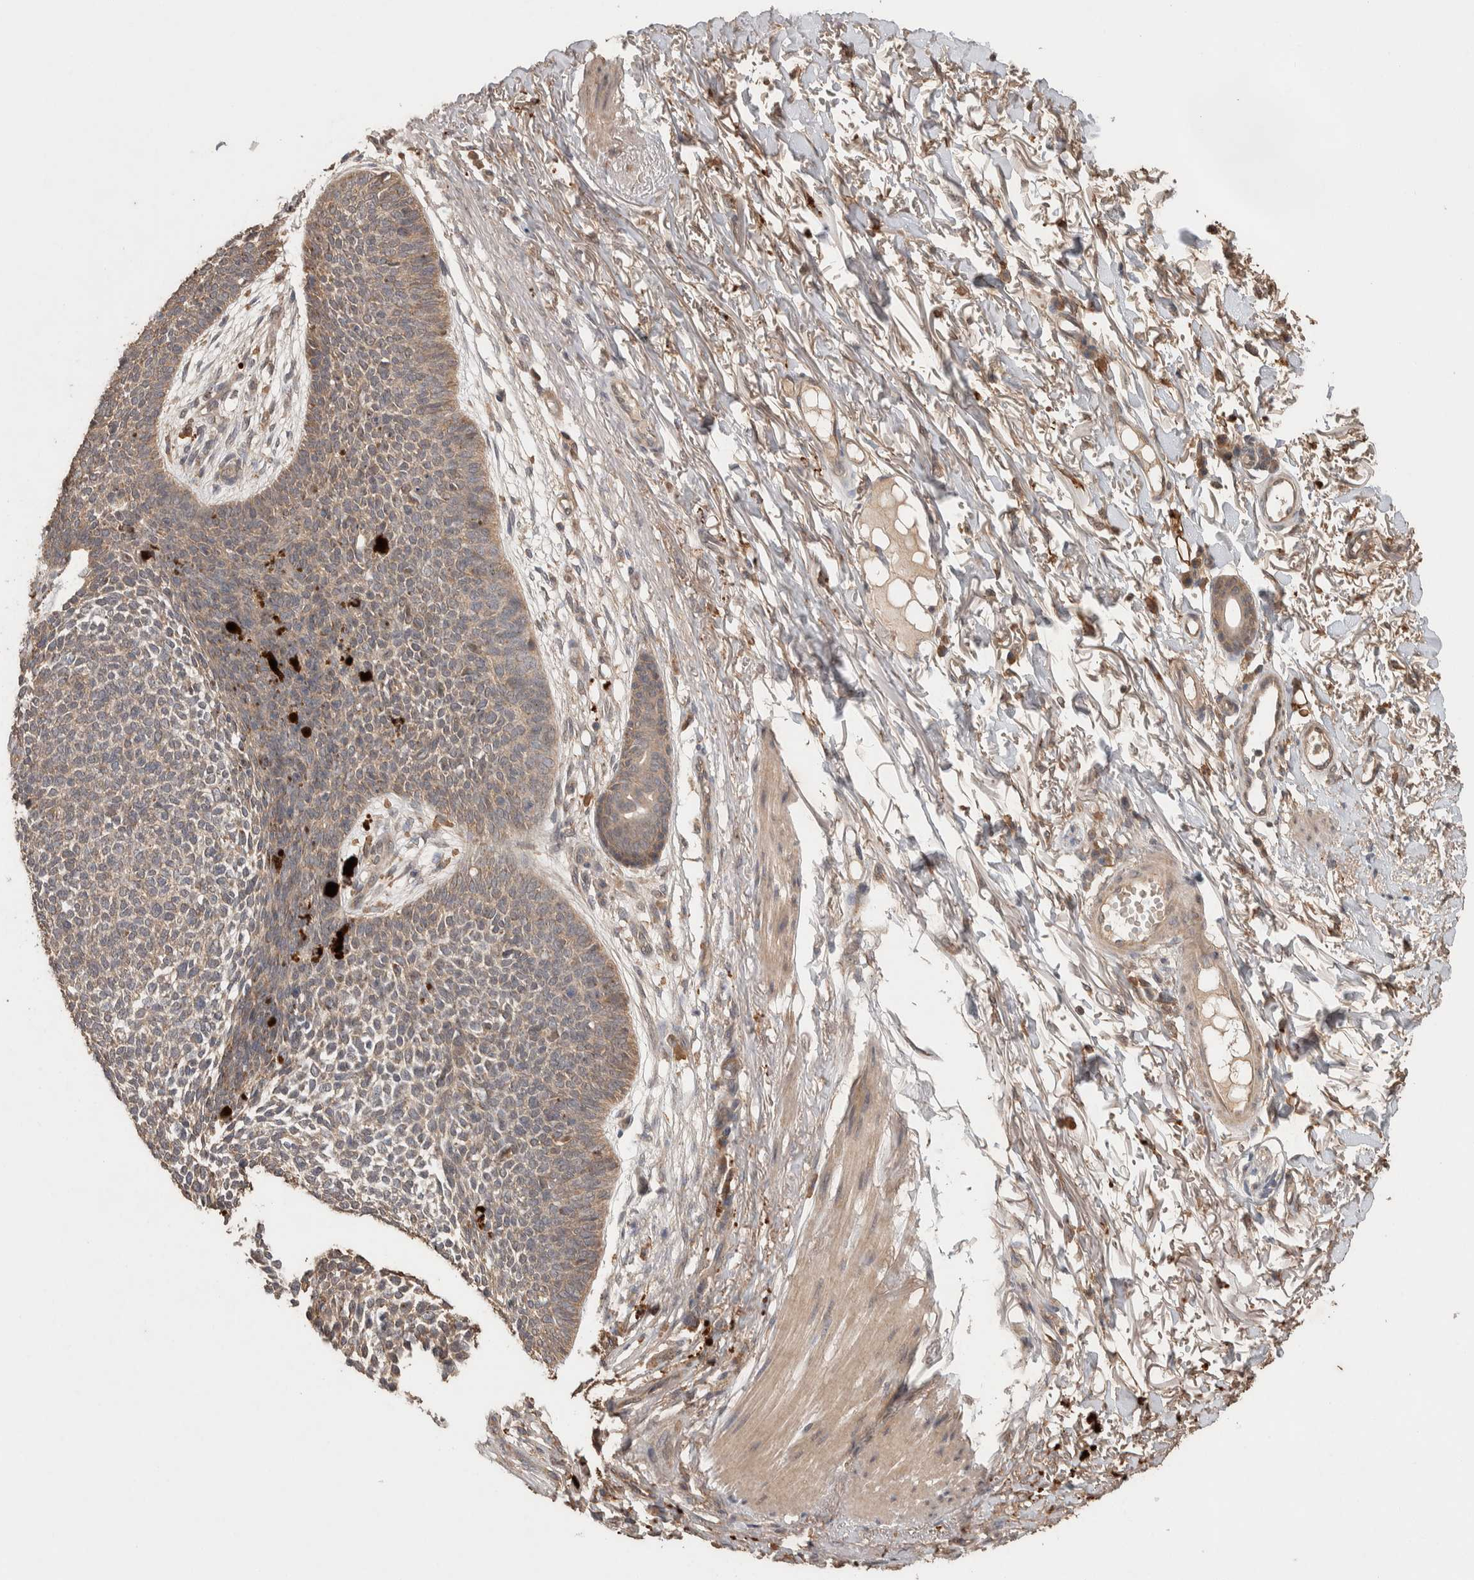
{"staining": {"intensity": "weak", "quantity": ">75%", "location": "cytoplasmic/membranous"}, "tissue": "skin cancer", "cell_type": "Tumor cells", "image_type": "cancer", "snomed": [{"axis": "morphology", "description": "Basal cell carcinoma"}, {"axis": "topography", "description": "Skin"}], "caption": "DAB (3,3'-diaminobenzidine) immunohistochemical staining of human basal cell carcinoma (skin) reveals weak cytoplasmic/membranous protein positivity in about >75% of tumor cells.", "gene": "KCNJ5", "patient": {"sex": "female", "age": 84}}